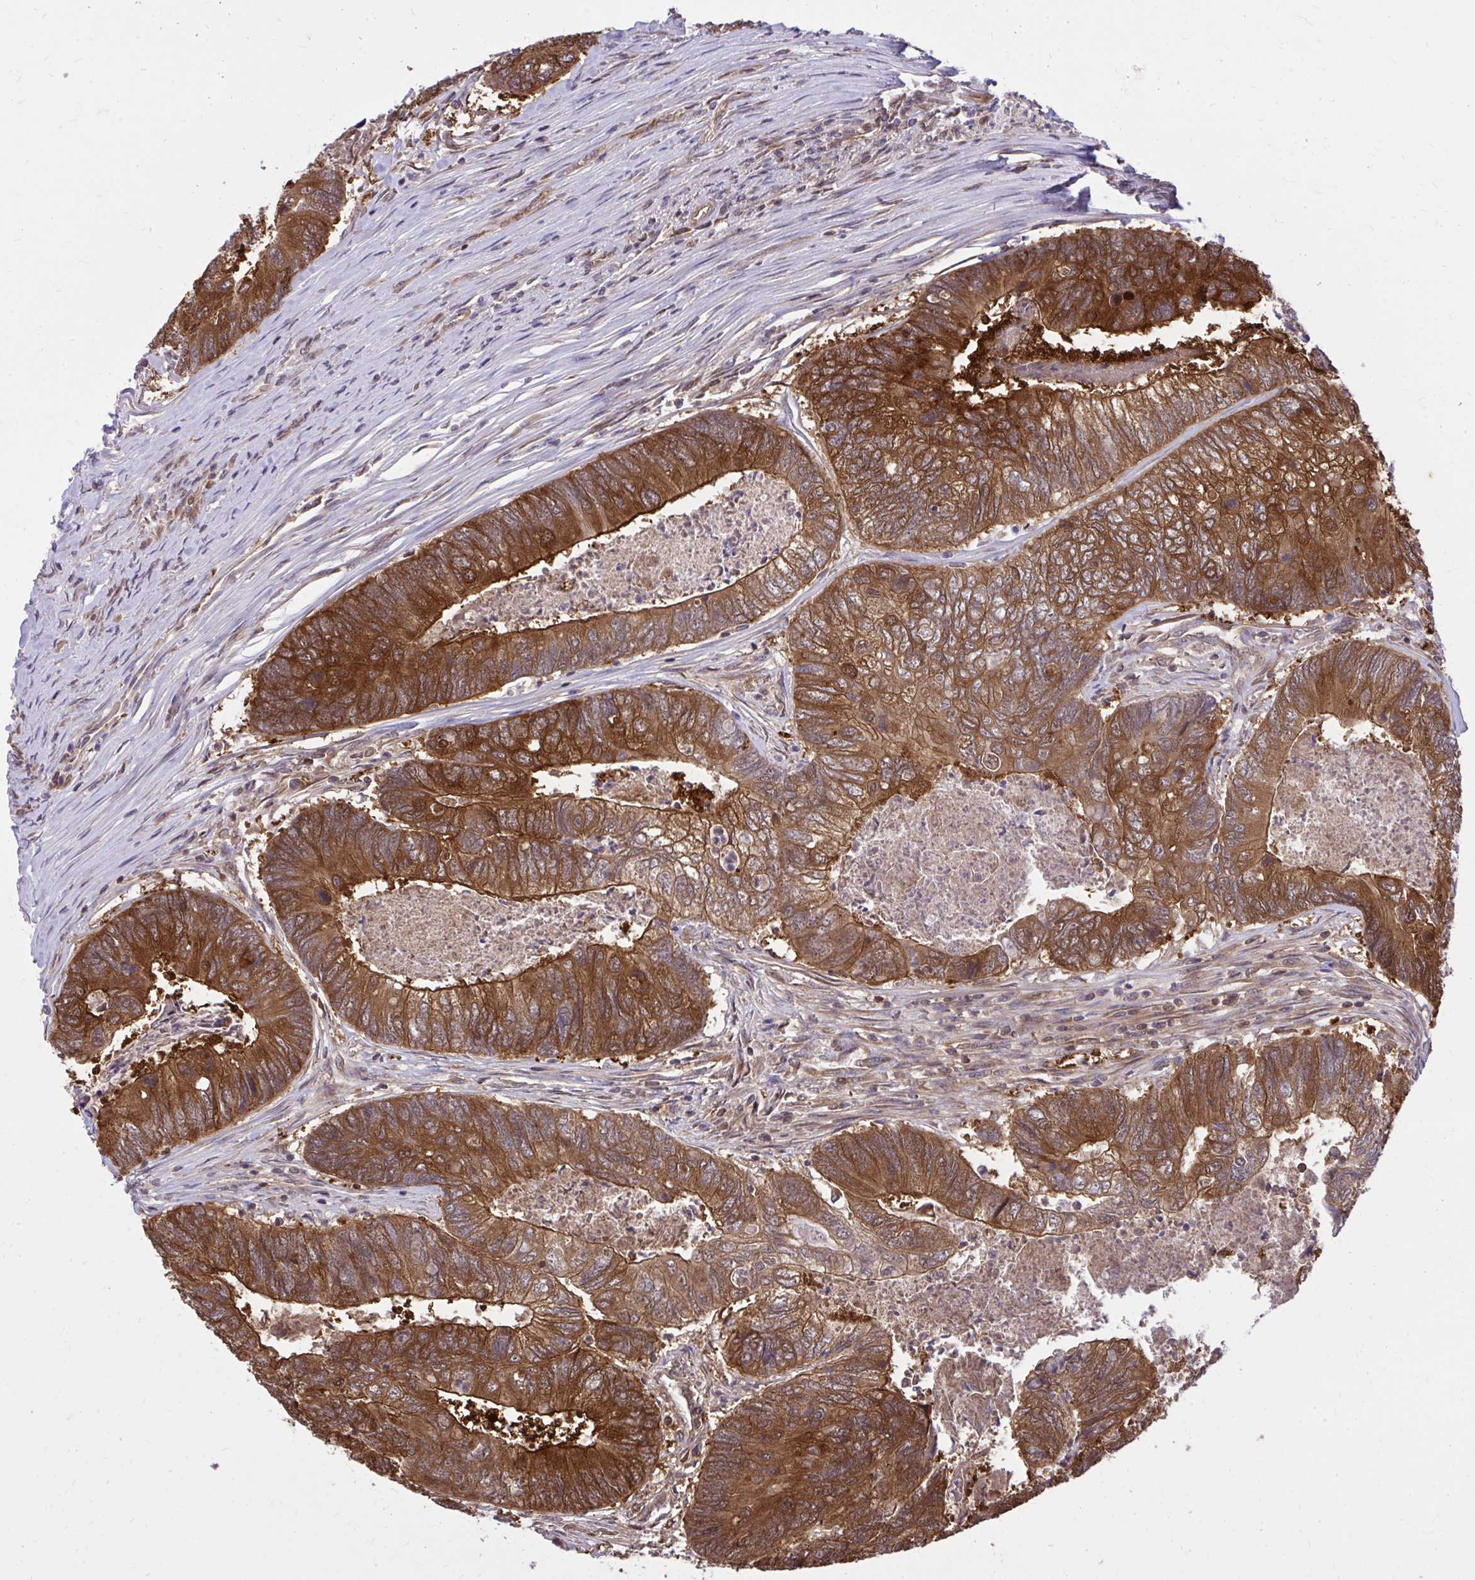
{"staining": {"intensity": "strong", "quantity": ">75%", "location": "cytoplasmic/membranous"}, "tissue": "colorectal cancer", "cell_type": "Tumor cells", "image_type": "cancer", "snomed": [{"axis": "morphology", "description": "Adenocarcinoma, NOS"}, {"axis": "topography", "description": "Colon"}], "caption": "Colorectal cancer stained with a protein marker exhibits strong staining in tumor cells.", "gene": "PPP5C", "patient": {"sex": "female", "age": 67}}